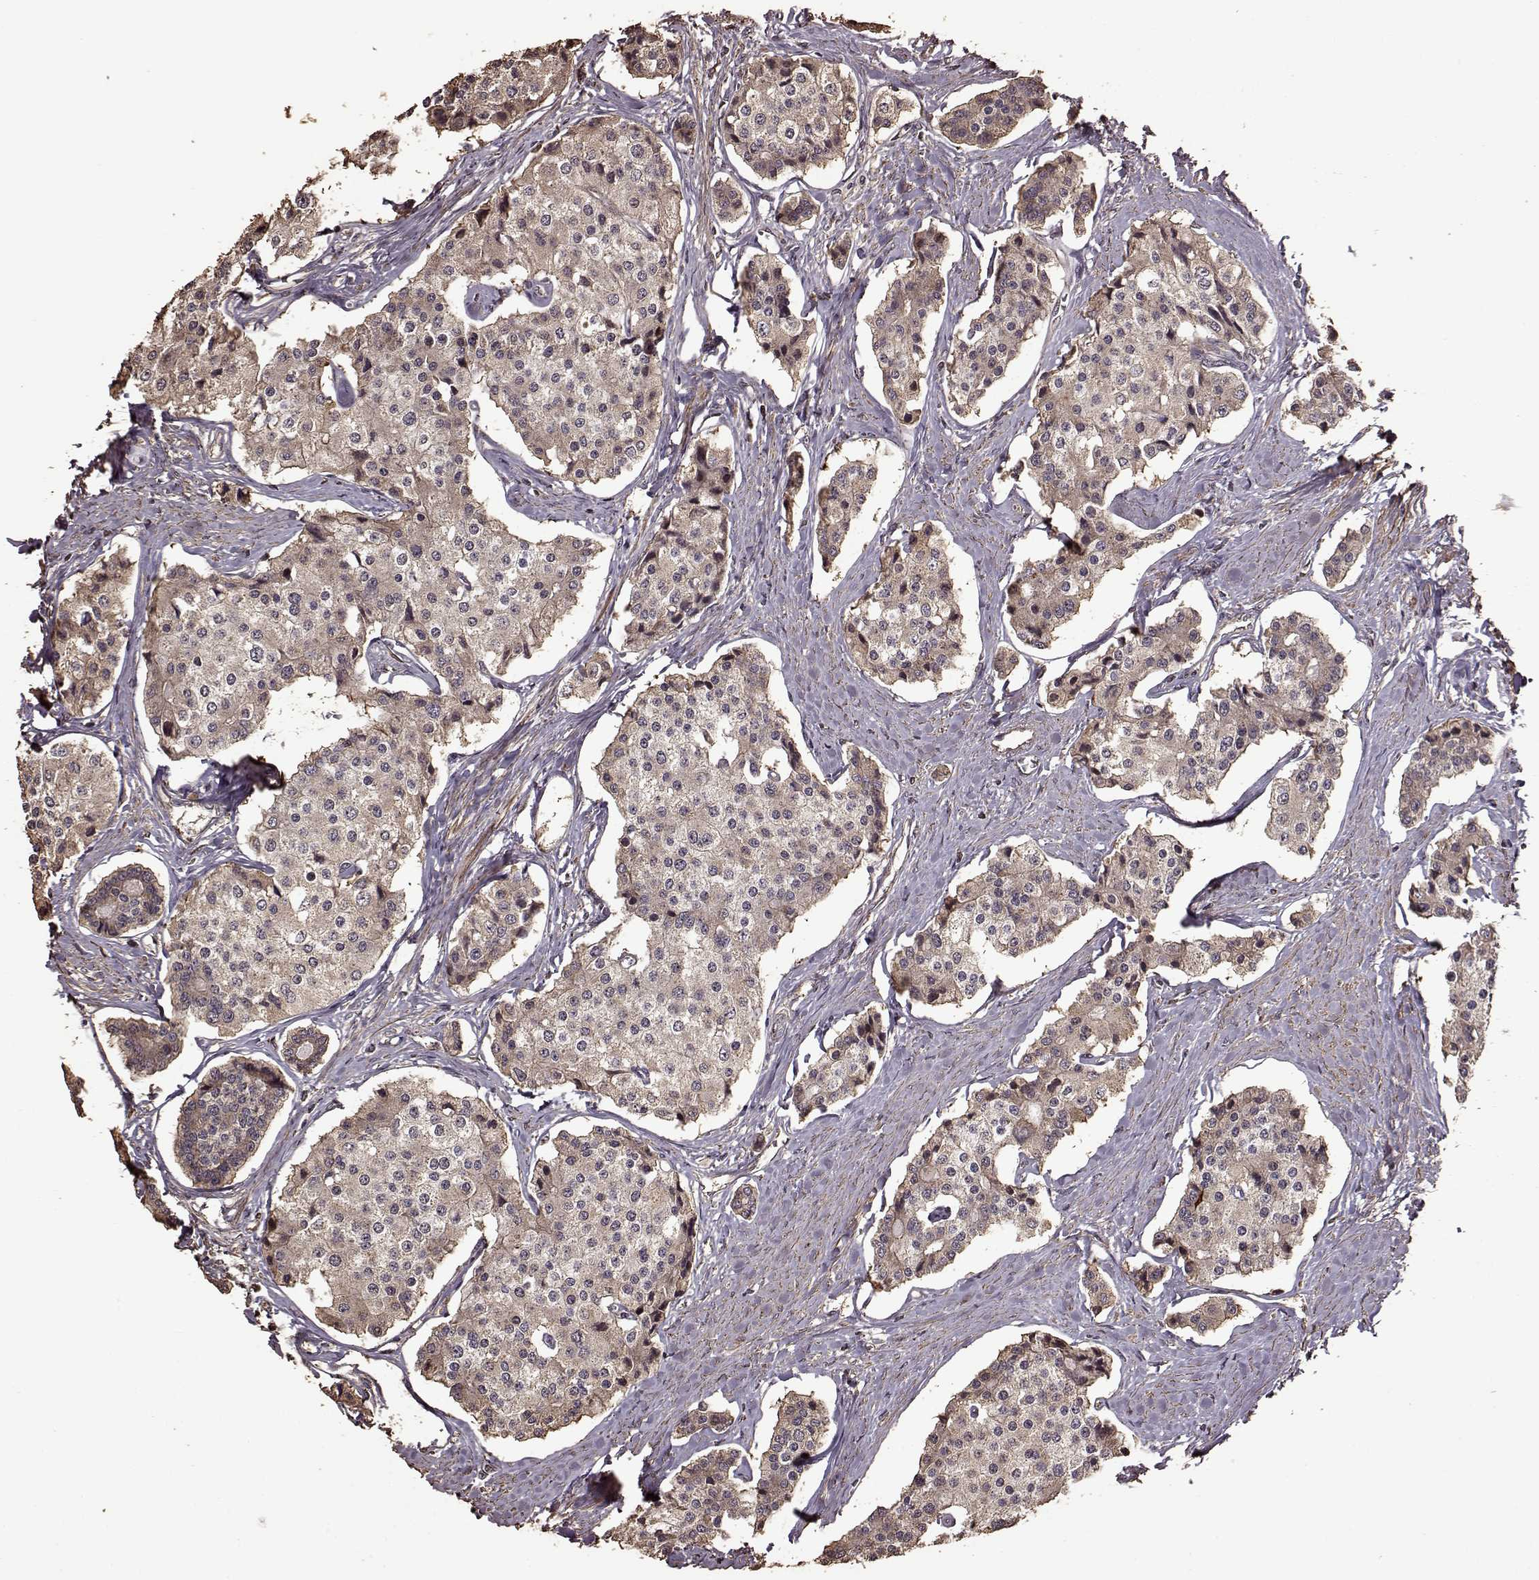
{"staining": {"intensity": "weak", "quantity": "<25%", "location": "cytoplasmic/membranous"}, "tissue": "carcinoid", "cell_type": "Tumor cells", "image_type": "cancer", "snomed": [{"axis": "morphology", "description": "Carcinoid, malignant, NOS"}, {"axis": "topography", "description": "Small intestine"}], "caption": "Immunohistochemistry of human carcinoid (malignant) exhibits no staining in tumor cells.", "gene": "FBXW11", "patient": {"sex": "female", "age": 65}}